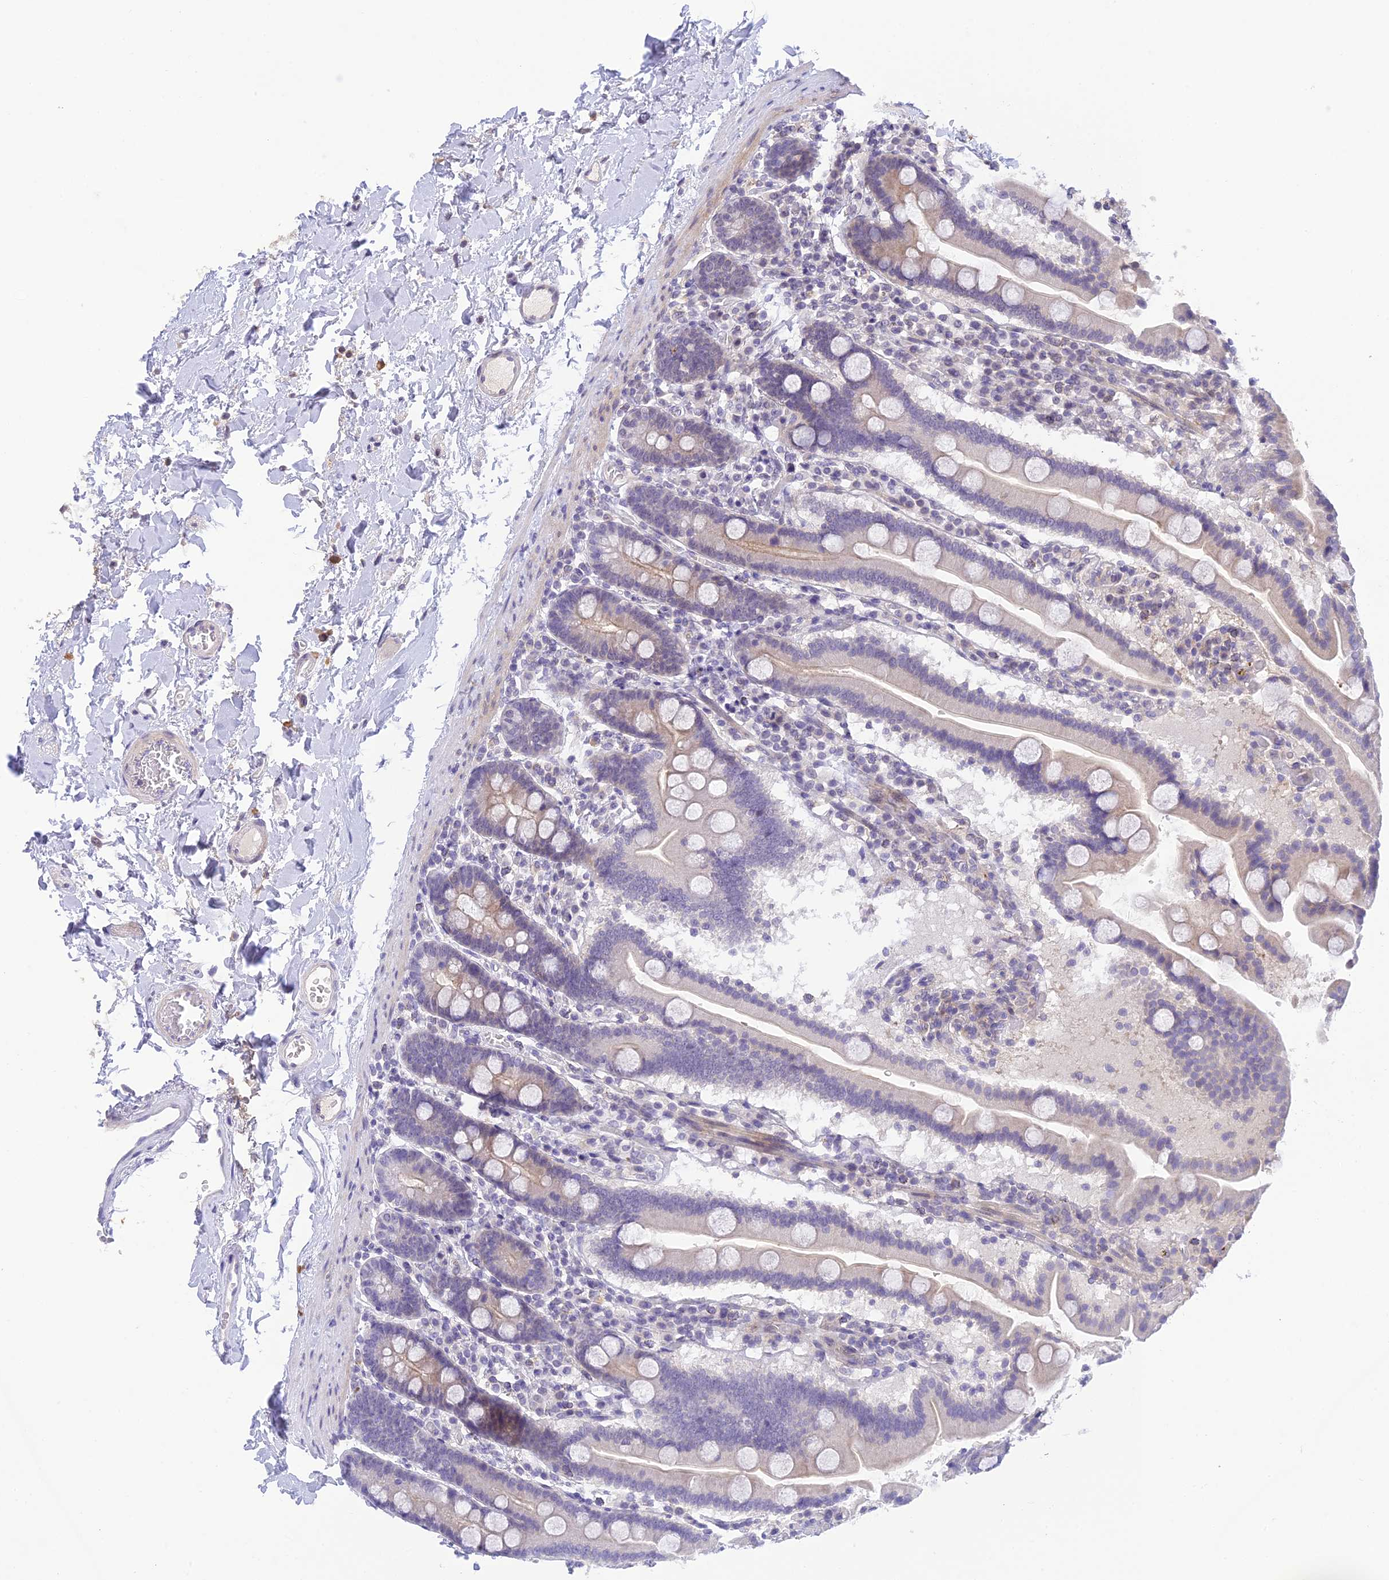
{"staining": {"intensity": "negative", "quantity": "none", "location": "none"}, "tissue": "duodenum", "cell_type": "Glandular cells", "image_type": "normal", "snomed": [{"axis": "morphology", "description": "Normal tissue, NOS"}, {"axis": "topography", "description": "Duodenum"}], "caption": "This is a photomicrograph of IHC staining of normal duodenum, which shows no expression in glandular cells.", "gene": "BMT2", "patient": {"sex": "male", "age": 55}}